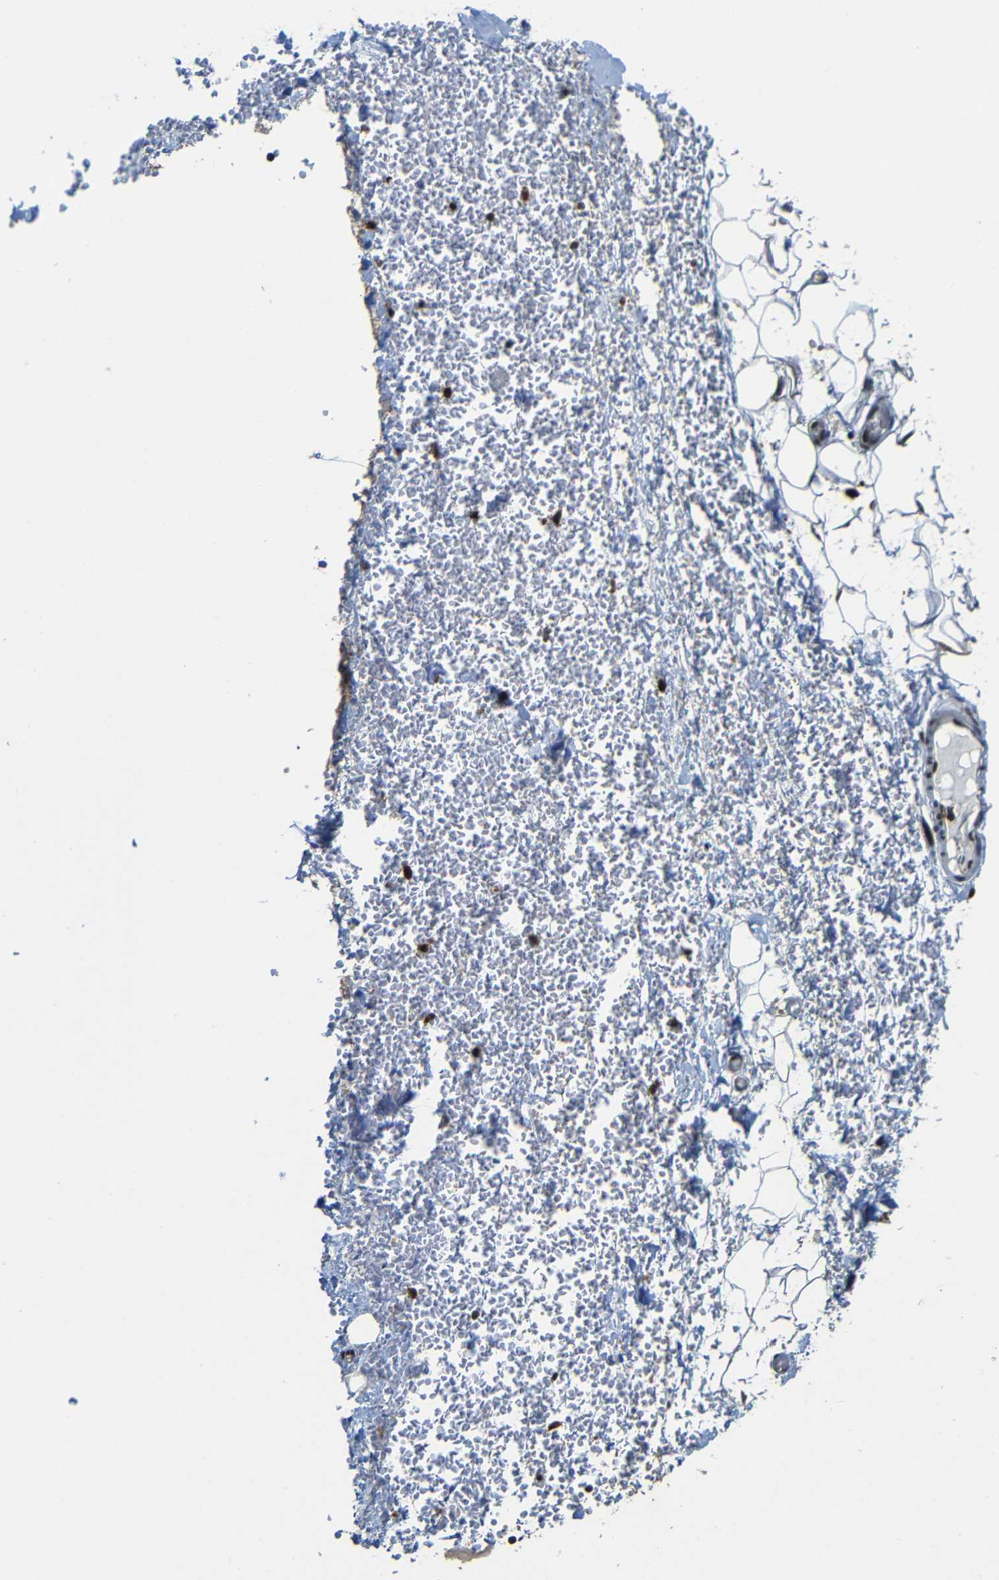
{"staining": {"intensity": "moderate", "quantity": ">75%", "location": "nuclear"}, "tissue": "adipose tissue", "cell_type": "Adipocytes", "image_type": "normal", "snomed": [{"axis": "morphology", "description": "Normal tissue, NOS"}, {"axis": "morphology", "description": "Adenocarcinoma, NOS"}, {"axis": "topography", "description": "Esophagus"}], "caption": "There is medium levels of moderate nuclear staining in adipocytes of normal adipose tissue, as demonstrated by immunohistochemical staining (brown color).", "gene": "TCF7L2", "patient": {"sex": "male", "age": 62}}